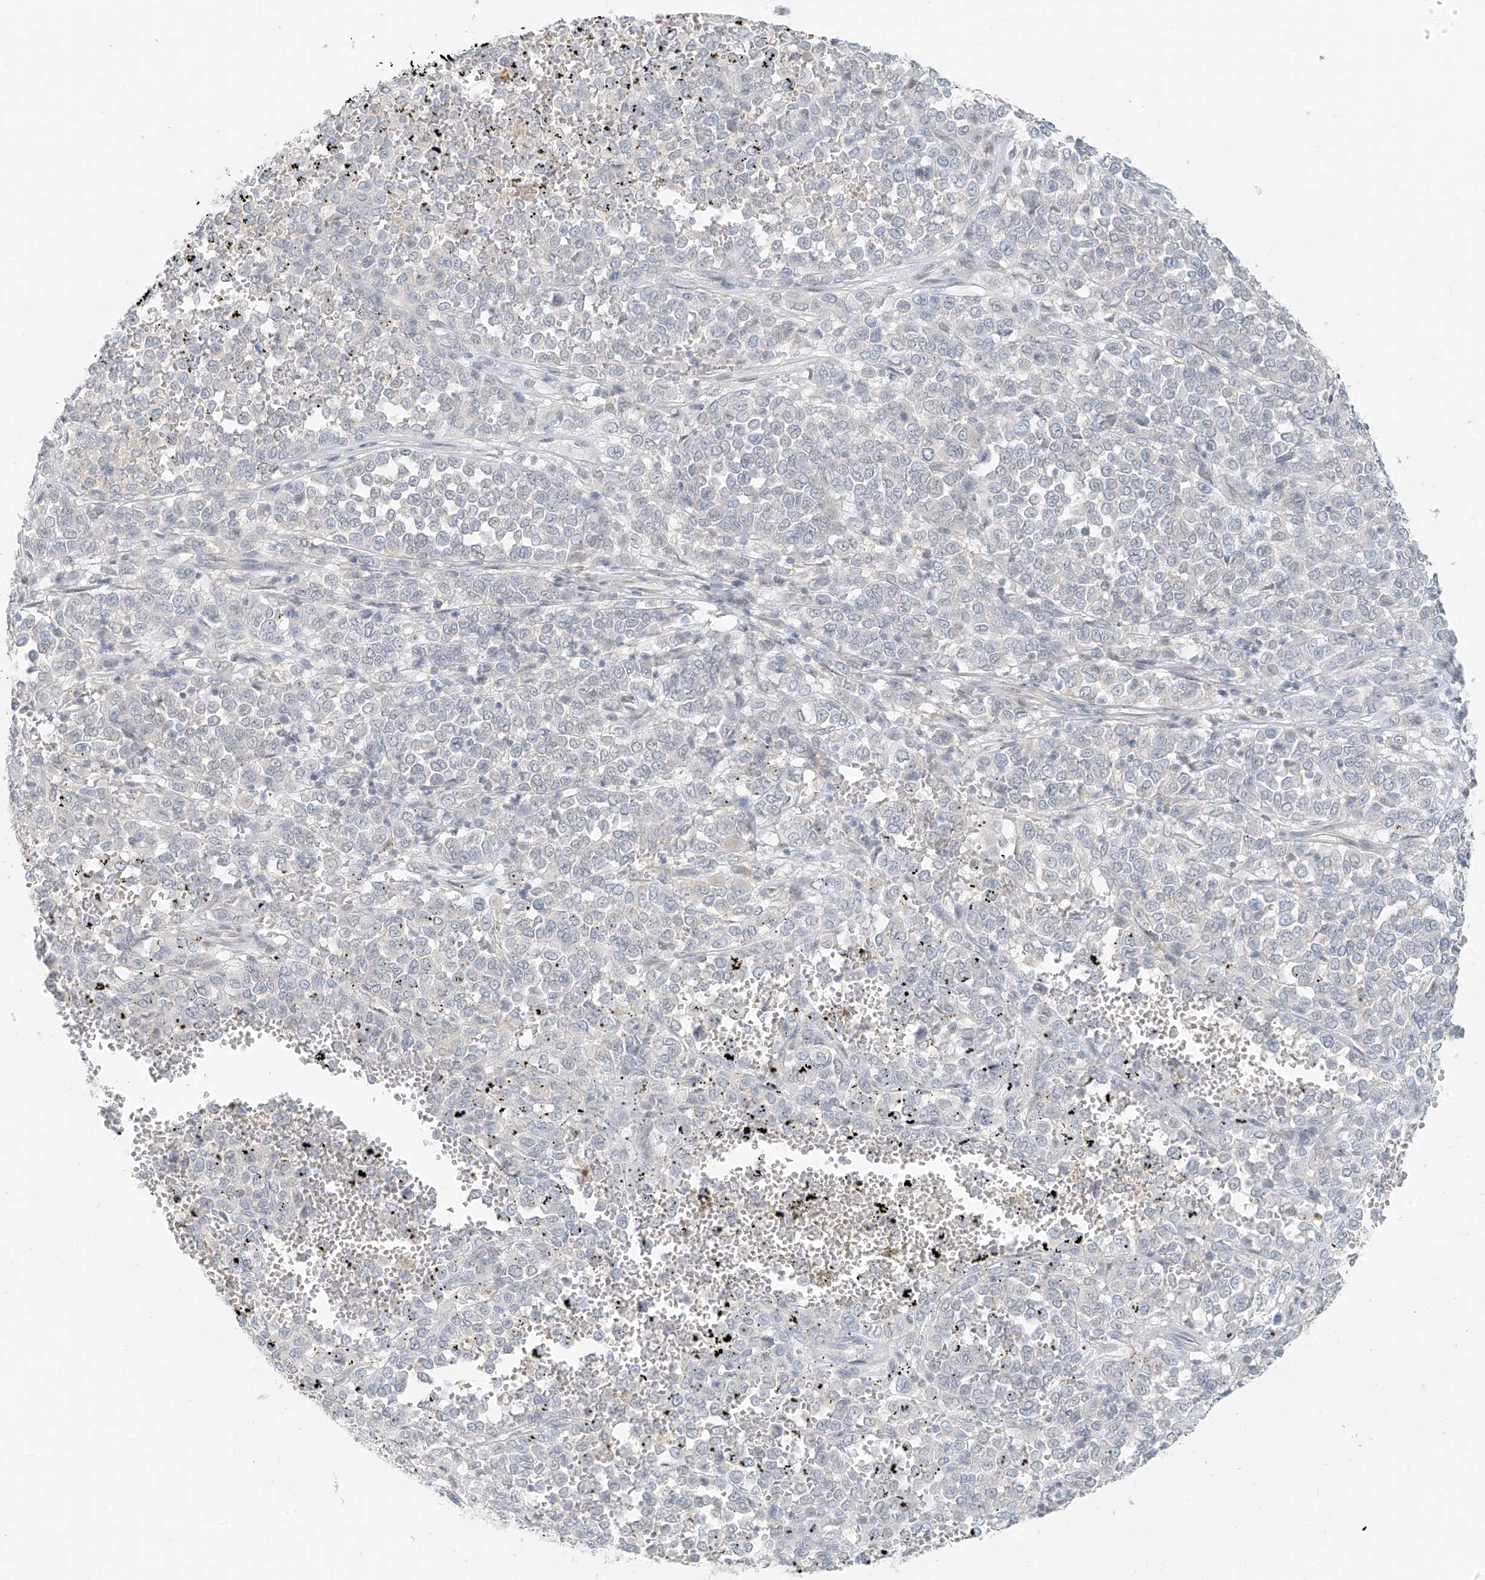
{"staining": {"intensity": "negative", "quantity": "none", "location": "none"}, "tissue": "melanoma", "cell_type": "Tumor cells", "image_type": "cancer", "snomed": [{"axis": "morphology", "description": "Malignant melanoma, Metastatic site"}, {"axis": "topography", "description": "Pancreas"}], "caption": "The image demonstrates no staining of tumor cells in malignant melanoma (metastatic site).", "gene": "OSBPL7", "patient": {"sex": "female", "age": 30}}